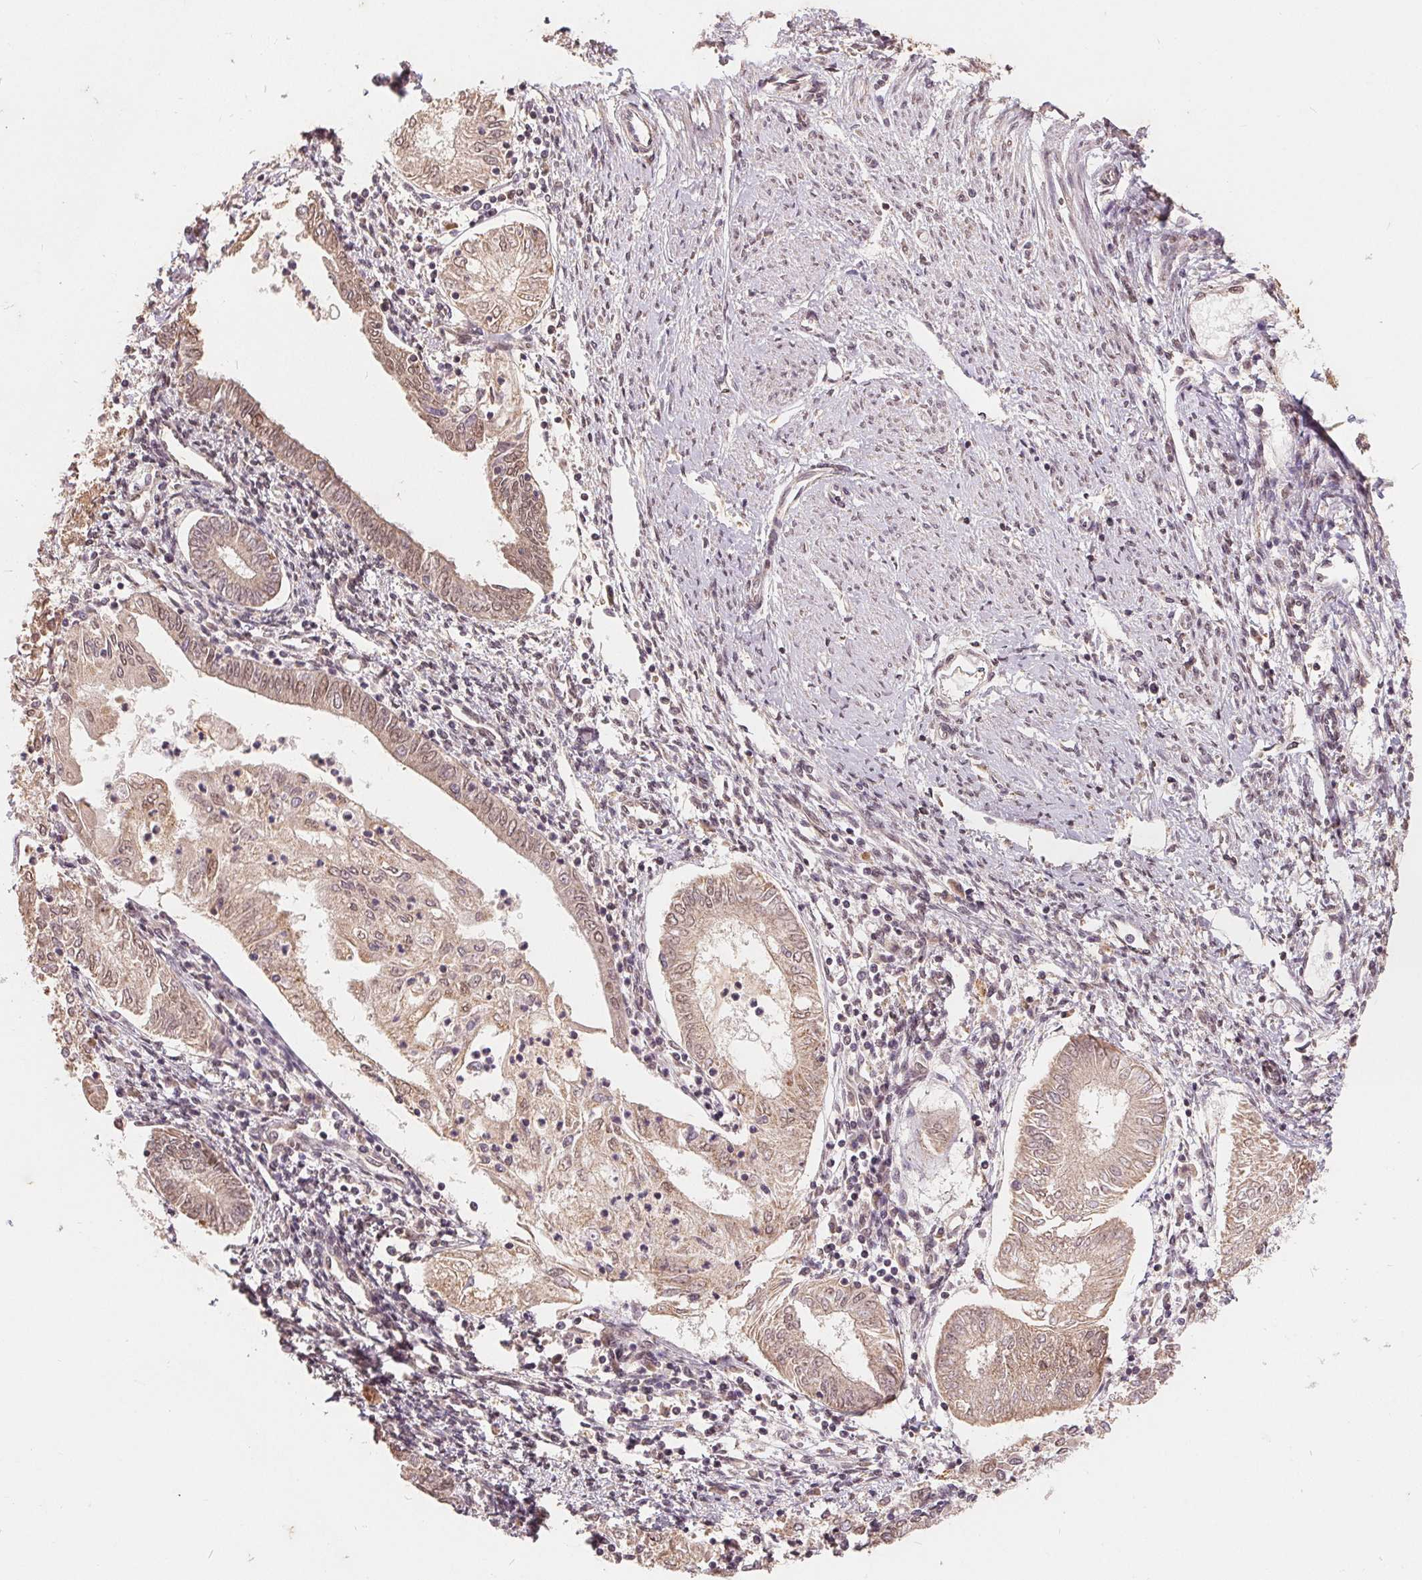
{"staining": {"intensity": "moderate", "quantity": ">75%", "location": "cytoplasmic/membranous,nuclear"}, "tissue": "endometrial cancer", "cell_type": "Tumor cells", "image_type": "cancer", "snomed": [{"axis": "morphology", "description": "Adenocarcinoma, NOS"}, {"axis": "topography", "description": "Endometrium"}], "caption": "Protein staining reveals moderate cytoplasmic/membranous and nuclear staining in approximately >75% of tumor cells in endometrial cancer.", "gene": "CDIPT", "patient": {"sex": "female", "age": 68}}